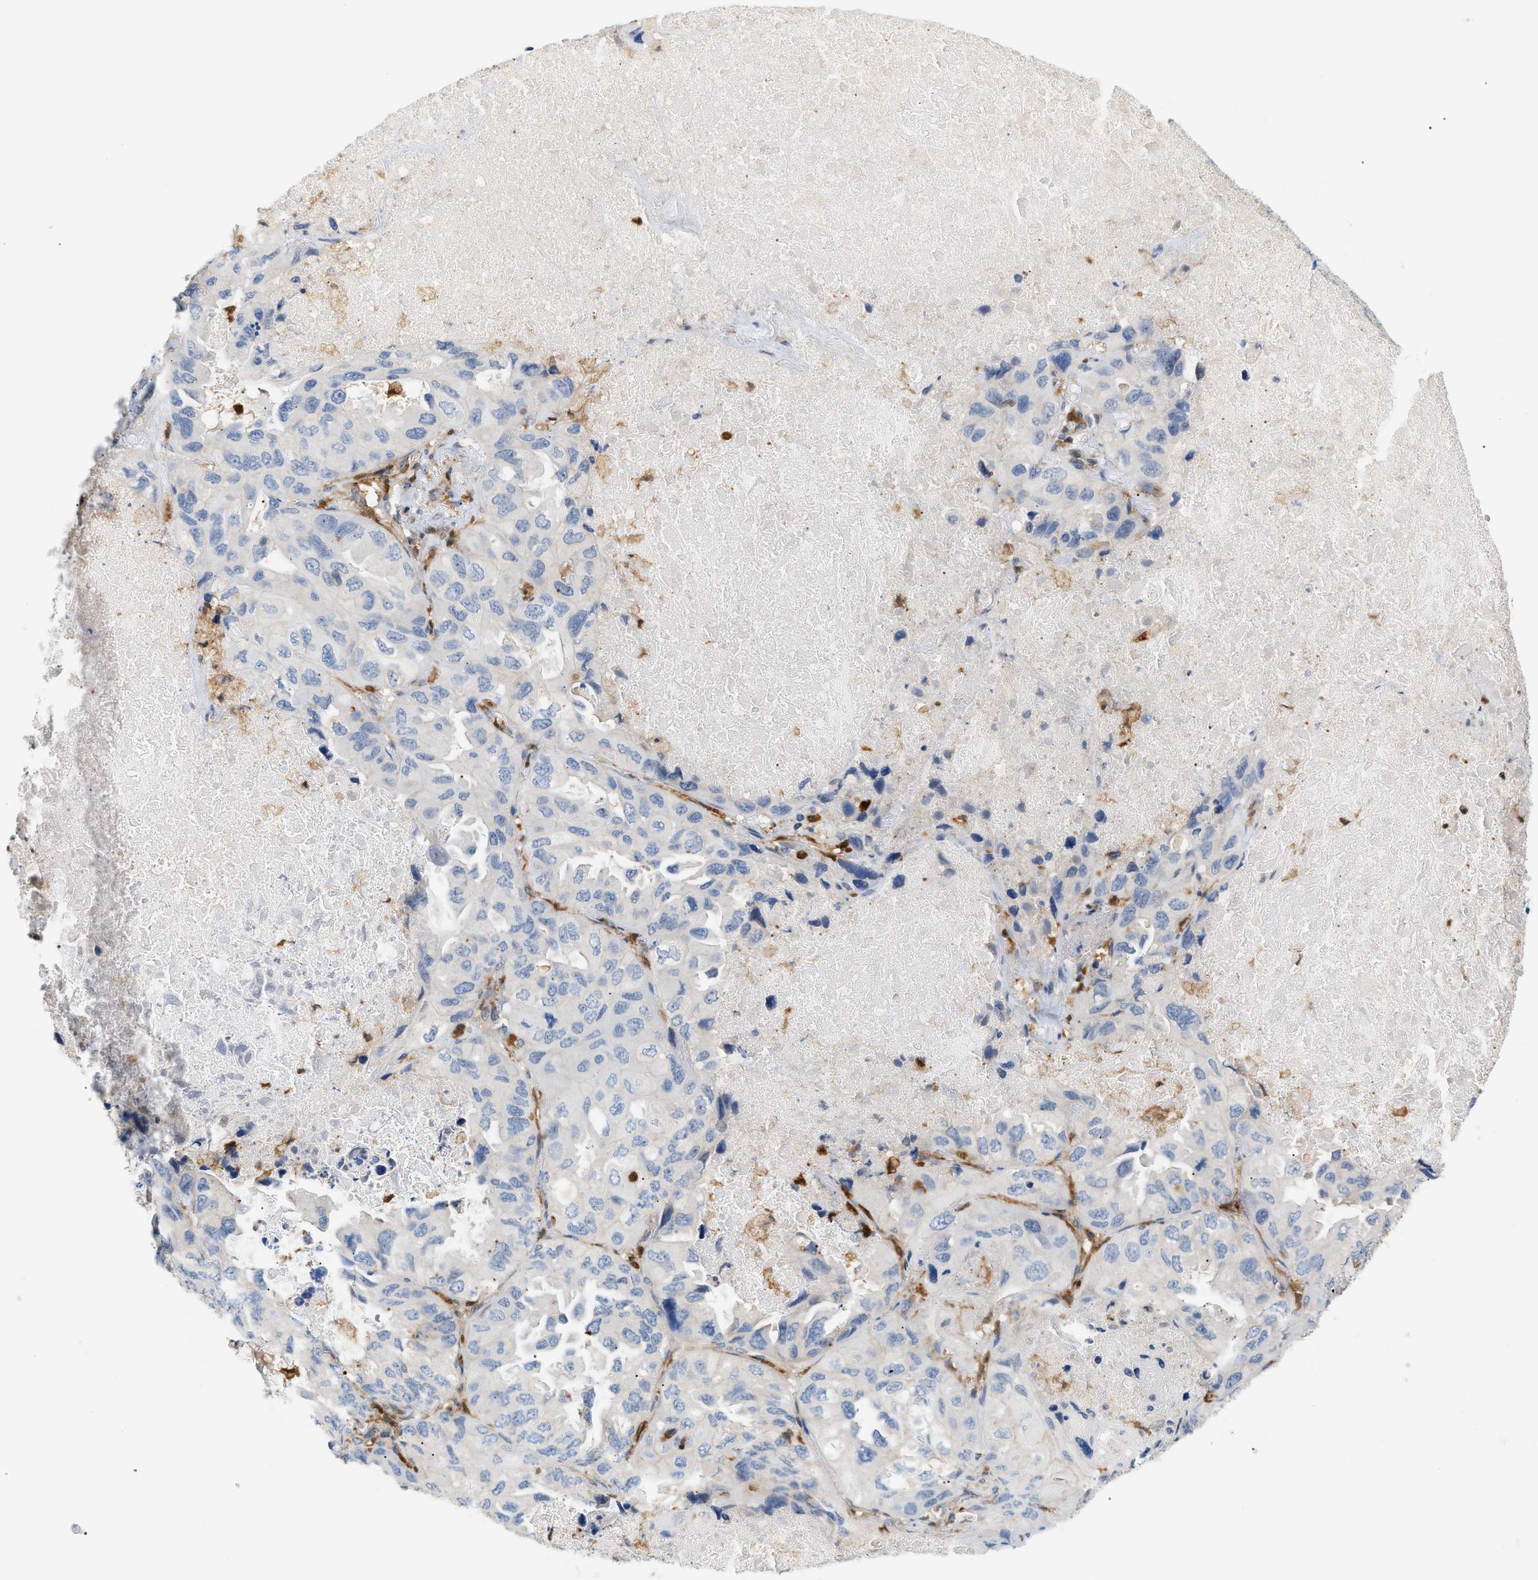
{"staining": {"intensity": "negative", "quantity": "none", "location": "none"}, "tissue": "lung cancer", "cell_type": "Tumor cells", "image_type": "cancer", "snomed": [{"axis": "morphology", "description": "Squamous cell carcinoma, NOS"}, {"axis": "topography", "description": "Lung"}], "caption": "Lung squamous cell carcinoma was stained to show a protein in brown. There is no significant expression in tumor cells. (IHC, brightfield microscopy, high magnification).", "gene": "PYCARD", "patient": {"sex": "female", "age": 73}}